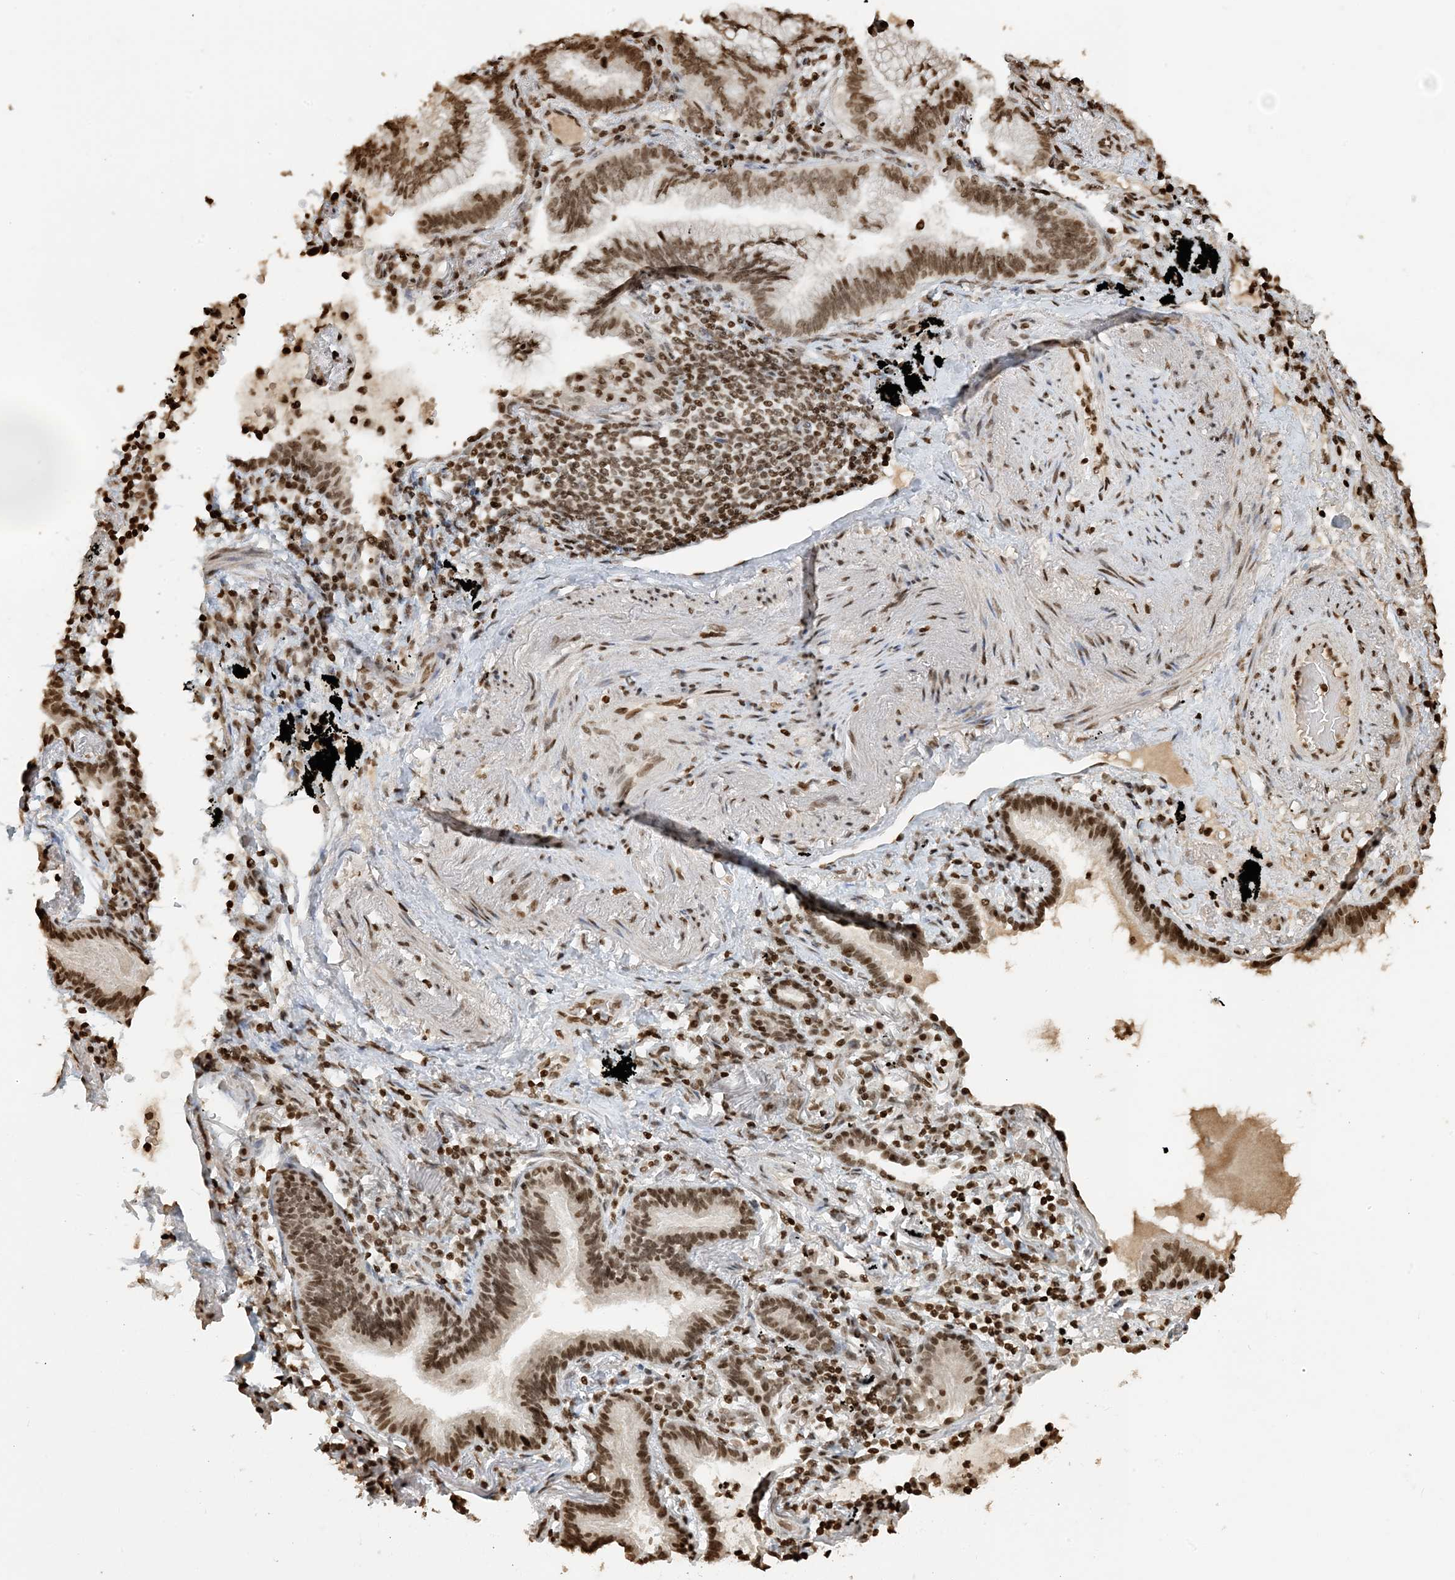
{"staining": {"intensity": "moderate", "quantity": ">75%", "location": "nuclear"}, "tissue": "lung cancer", "cell_type": "Tumor cells", "image_type": "cancer", "snomed": [{"axis": "morphology", "description": "Adenocarcinoma, NOS"}, {"axis": "topography", "description": "Lung"}], "caption": "Lung cancer stained with immunohistochemistry exhibits moderate nuclear positivity in about >75% of tumor cells.", "gene": "H3-3B", "patient": {"sex": "female", "age": 70}}